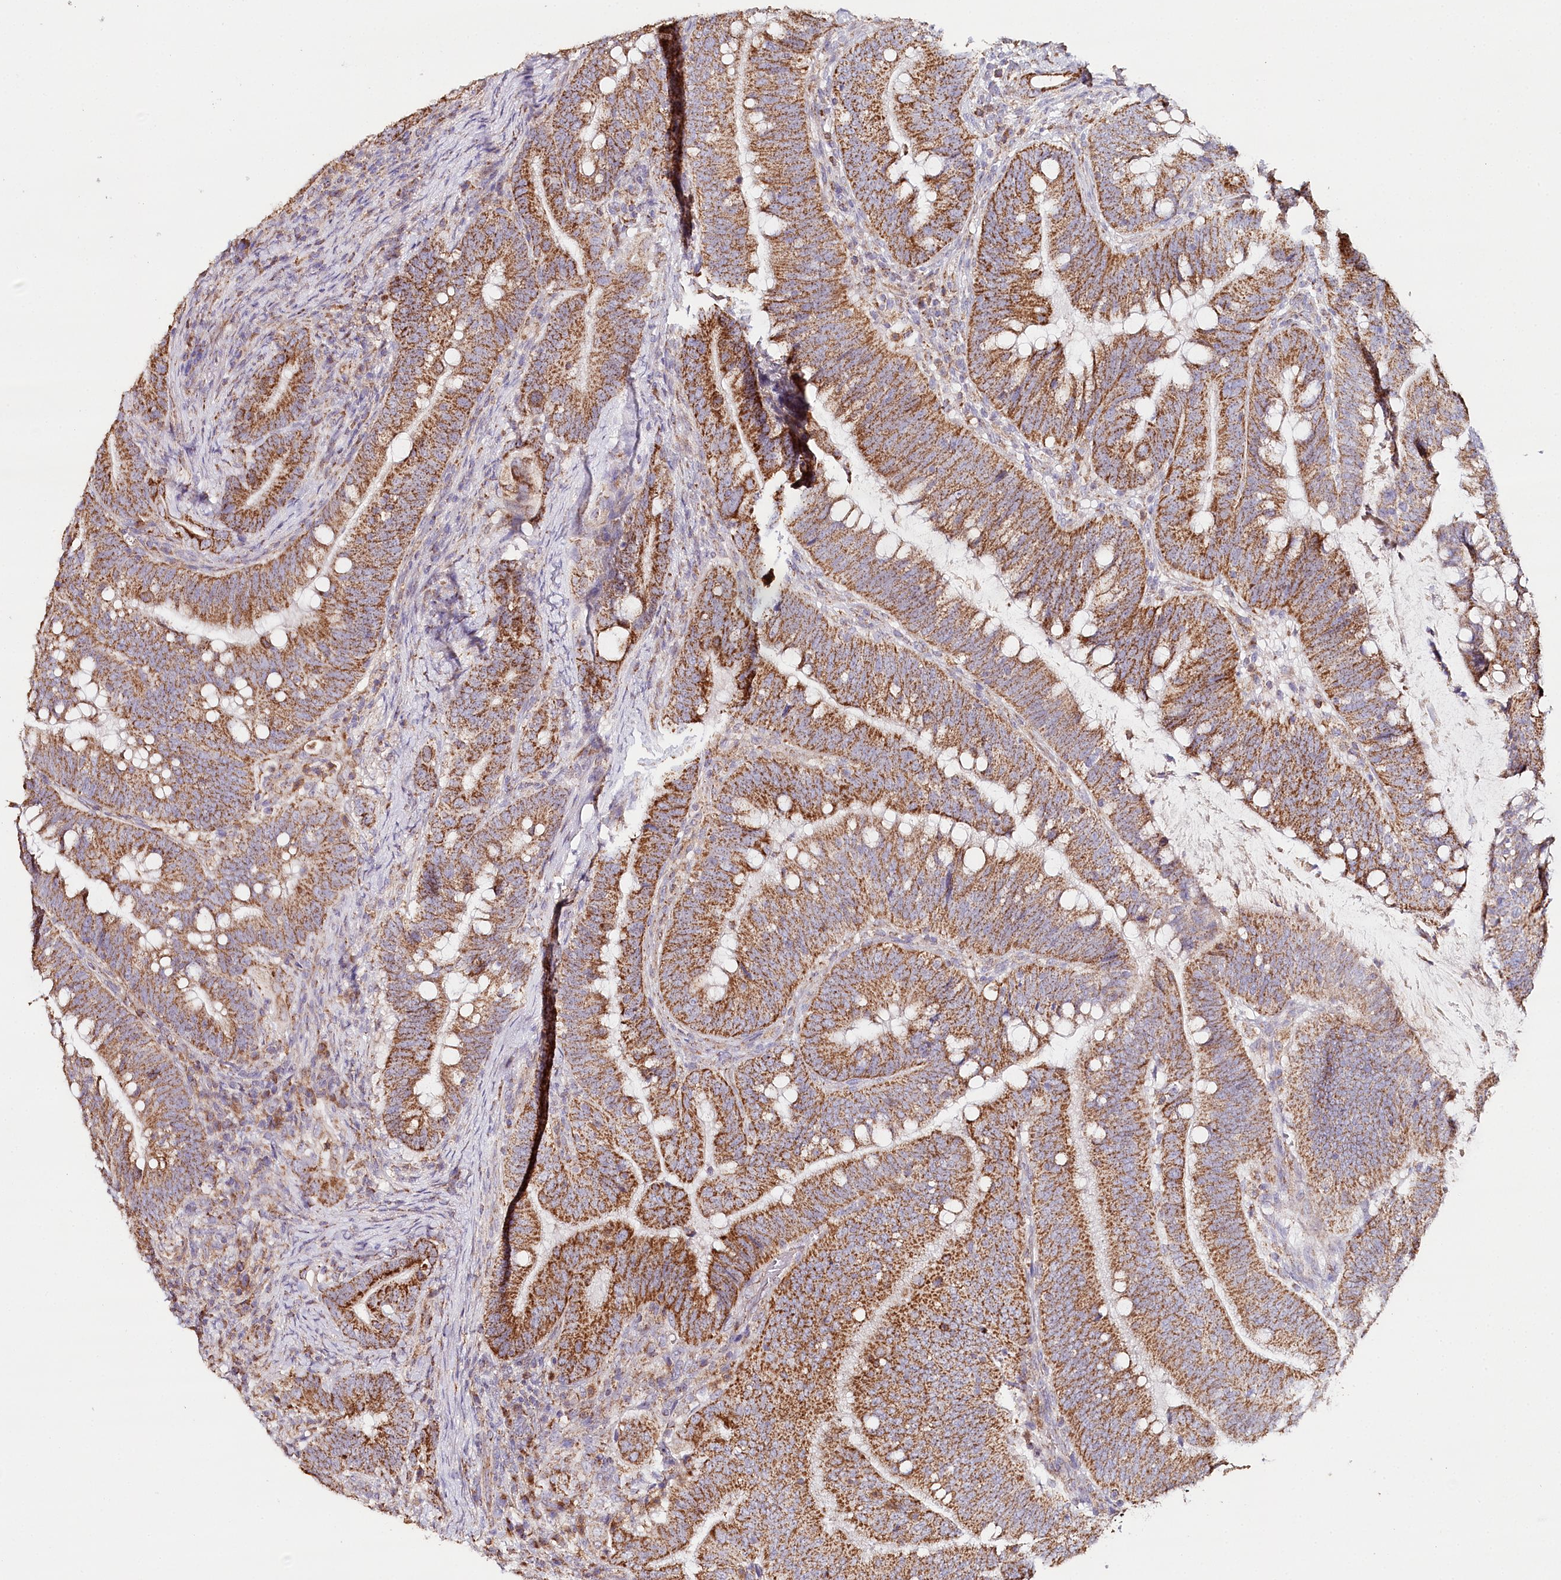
{"staining": {"intensity": "strong", "quantity": ">75%", "location": "cytoplasmic/membranous"}, "tissue": "colorectal cancer", "cell_type": "Tumor cells", "image_type": "cancer", "snomed": [{"axis": "morphology", "description": "Adenocarcinoma, NOS"}, {"axis": "topography", "description": "Colon"}], "caption": "Brown immunohistochemical staining in colorectal cancer (adenocarcinoma) displays strong cytoplasmic/membranous staining in about >75% of tumor cells.", "gene": "MMP25", "patient": {"sex": "female", "age": 66}}